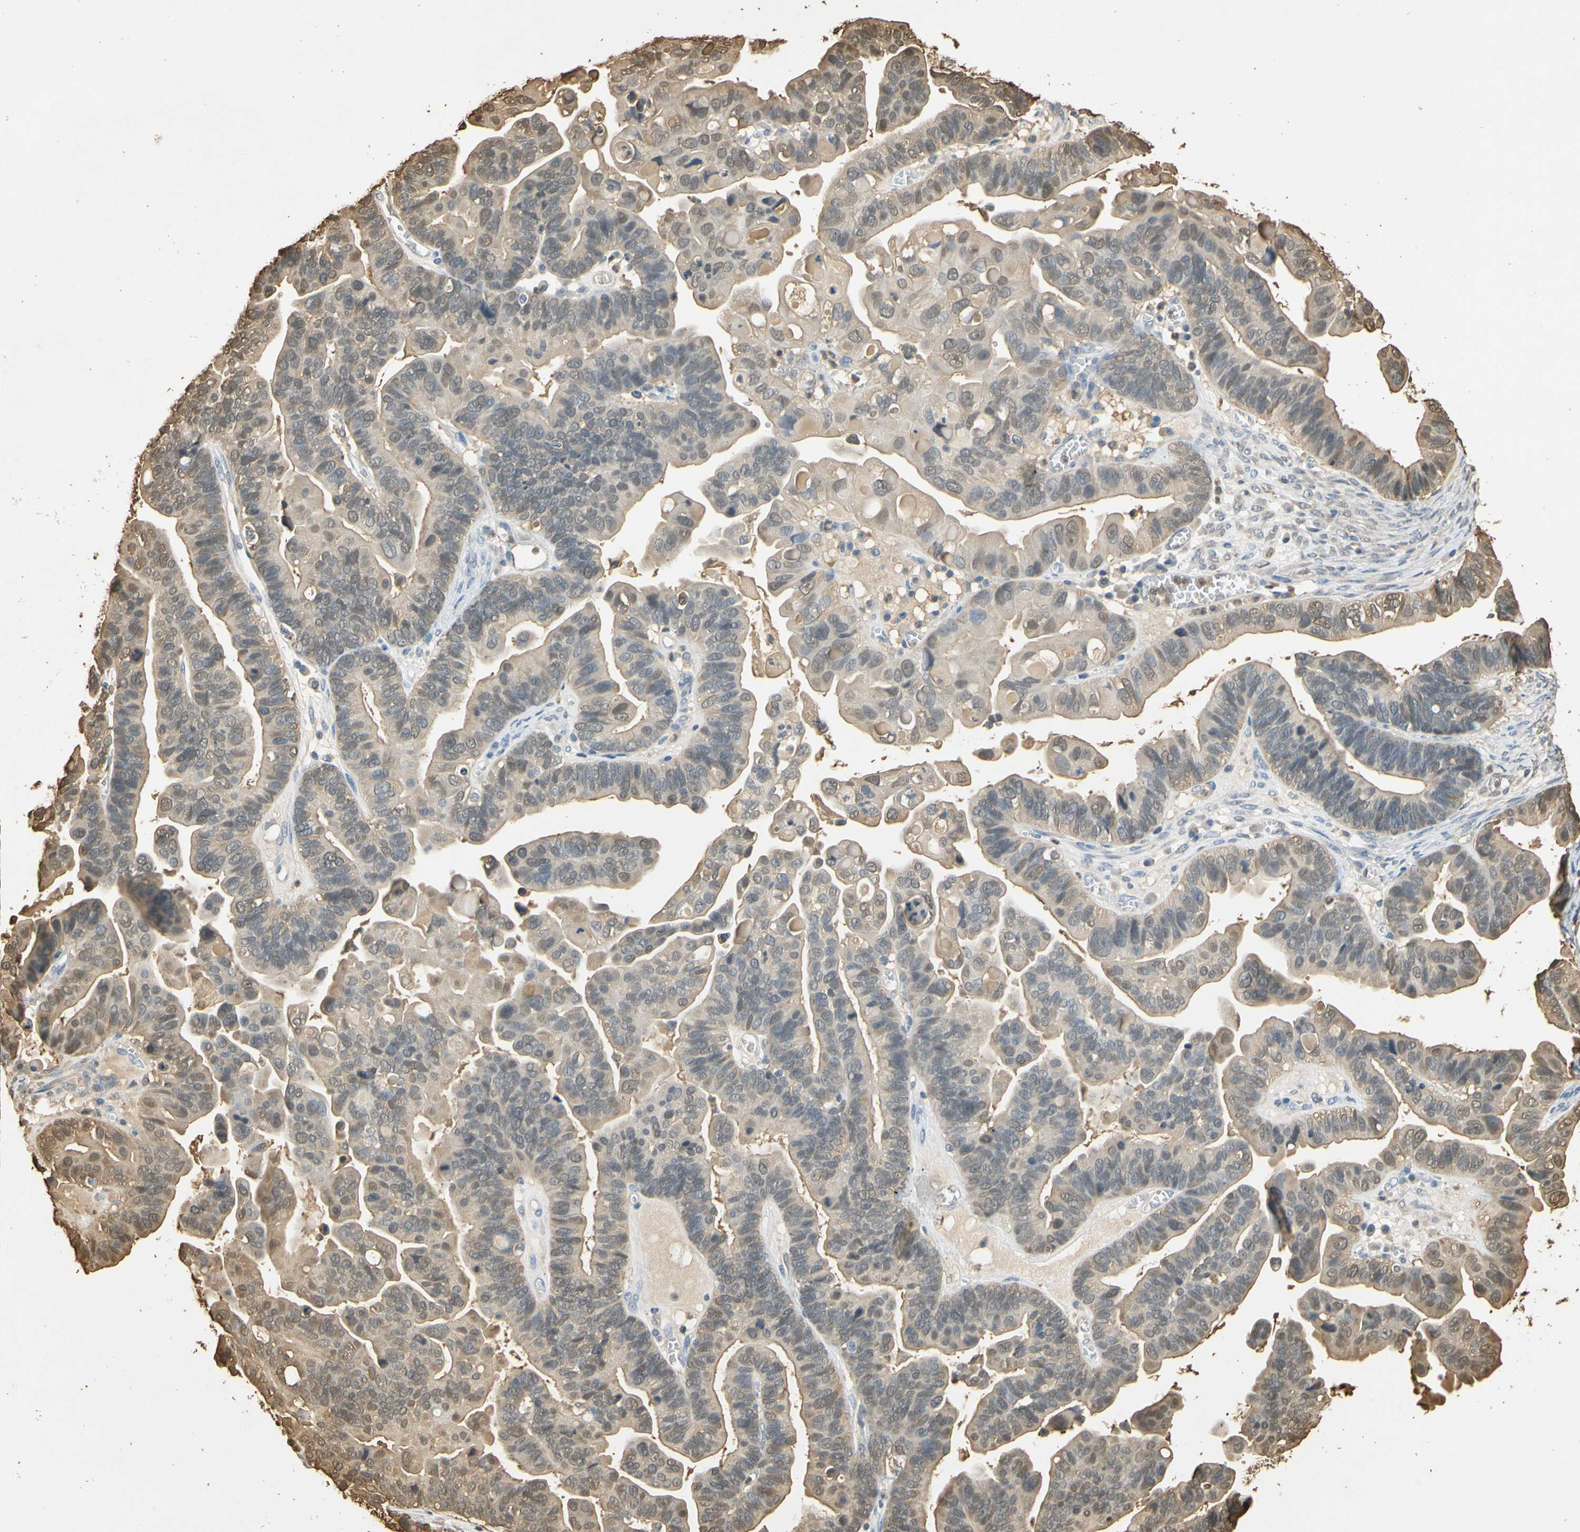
{"staining": {"intensity": "moderate", "quantity": ">75%", "location": "cytoplasmic/membranous,nuclear"}, "tissue": "ovarian cancer", "cell_type": "Tumor cells", "image_type": "cancer", "snomed": [{"axis": "morphology", "description": "Cystadenocarcinoma, serous, NOS"}, {"axis": "topography", "description": "Ovary"}], "caption": "A high-resolution histopathology image shows immunohistochemistry staining of ovarian cancer, which shows moderate cytoplasmic/membranous and nuclear expression in about >75% of tumor cells.", "gene": "S100A6", "patient": {"sex": "female", "age": 56}}